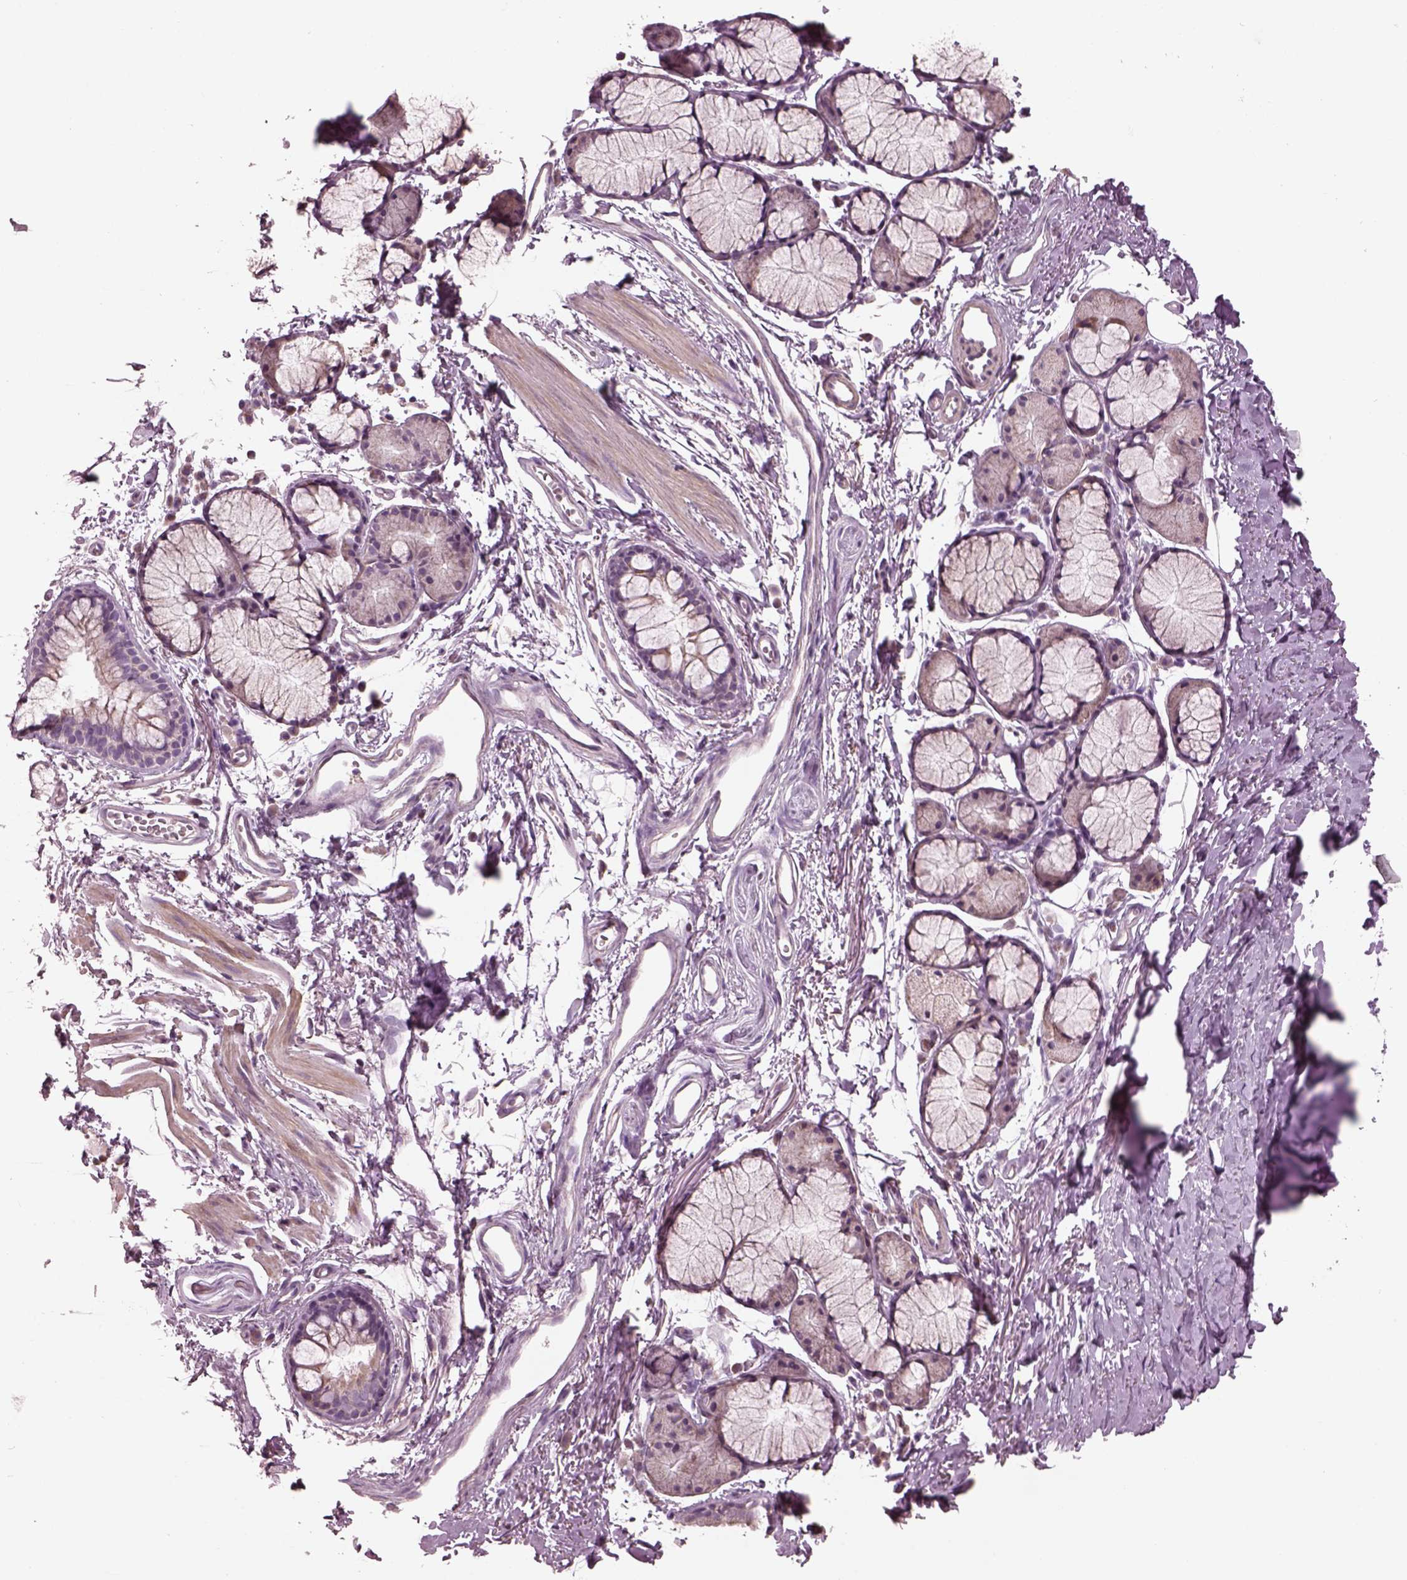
{"staining": {"intensity": "negative", "quantity": "none", "location": "none"}, "tissue": "soft tissue", "cell_type": "Chondrocytes", "image_type": "normal", "snomed": [{"axis": "morphology", "description": "Normal tissue, NOS"}, {"axis": "topography", "description": "Cartilage tissue"}, {"axis": "topography", "description": "Bronchus"}], "caption": "This is an immunohistochemistry histopathology image of unremarkable soft tissue. There is no positivity in chondrocytes.", "gene": "SPATA7", "patient": {"sex": "female", "age": 79}}